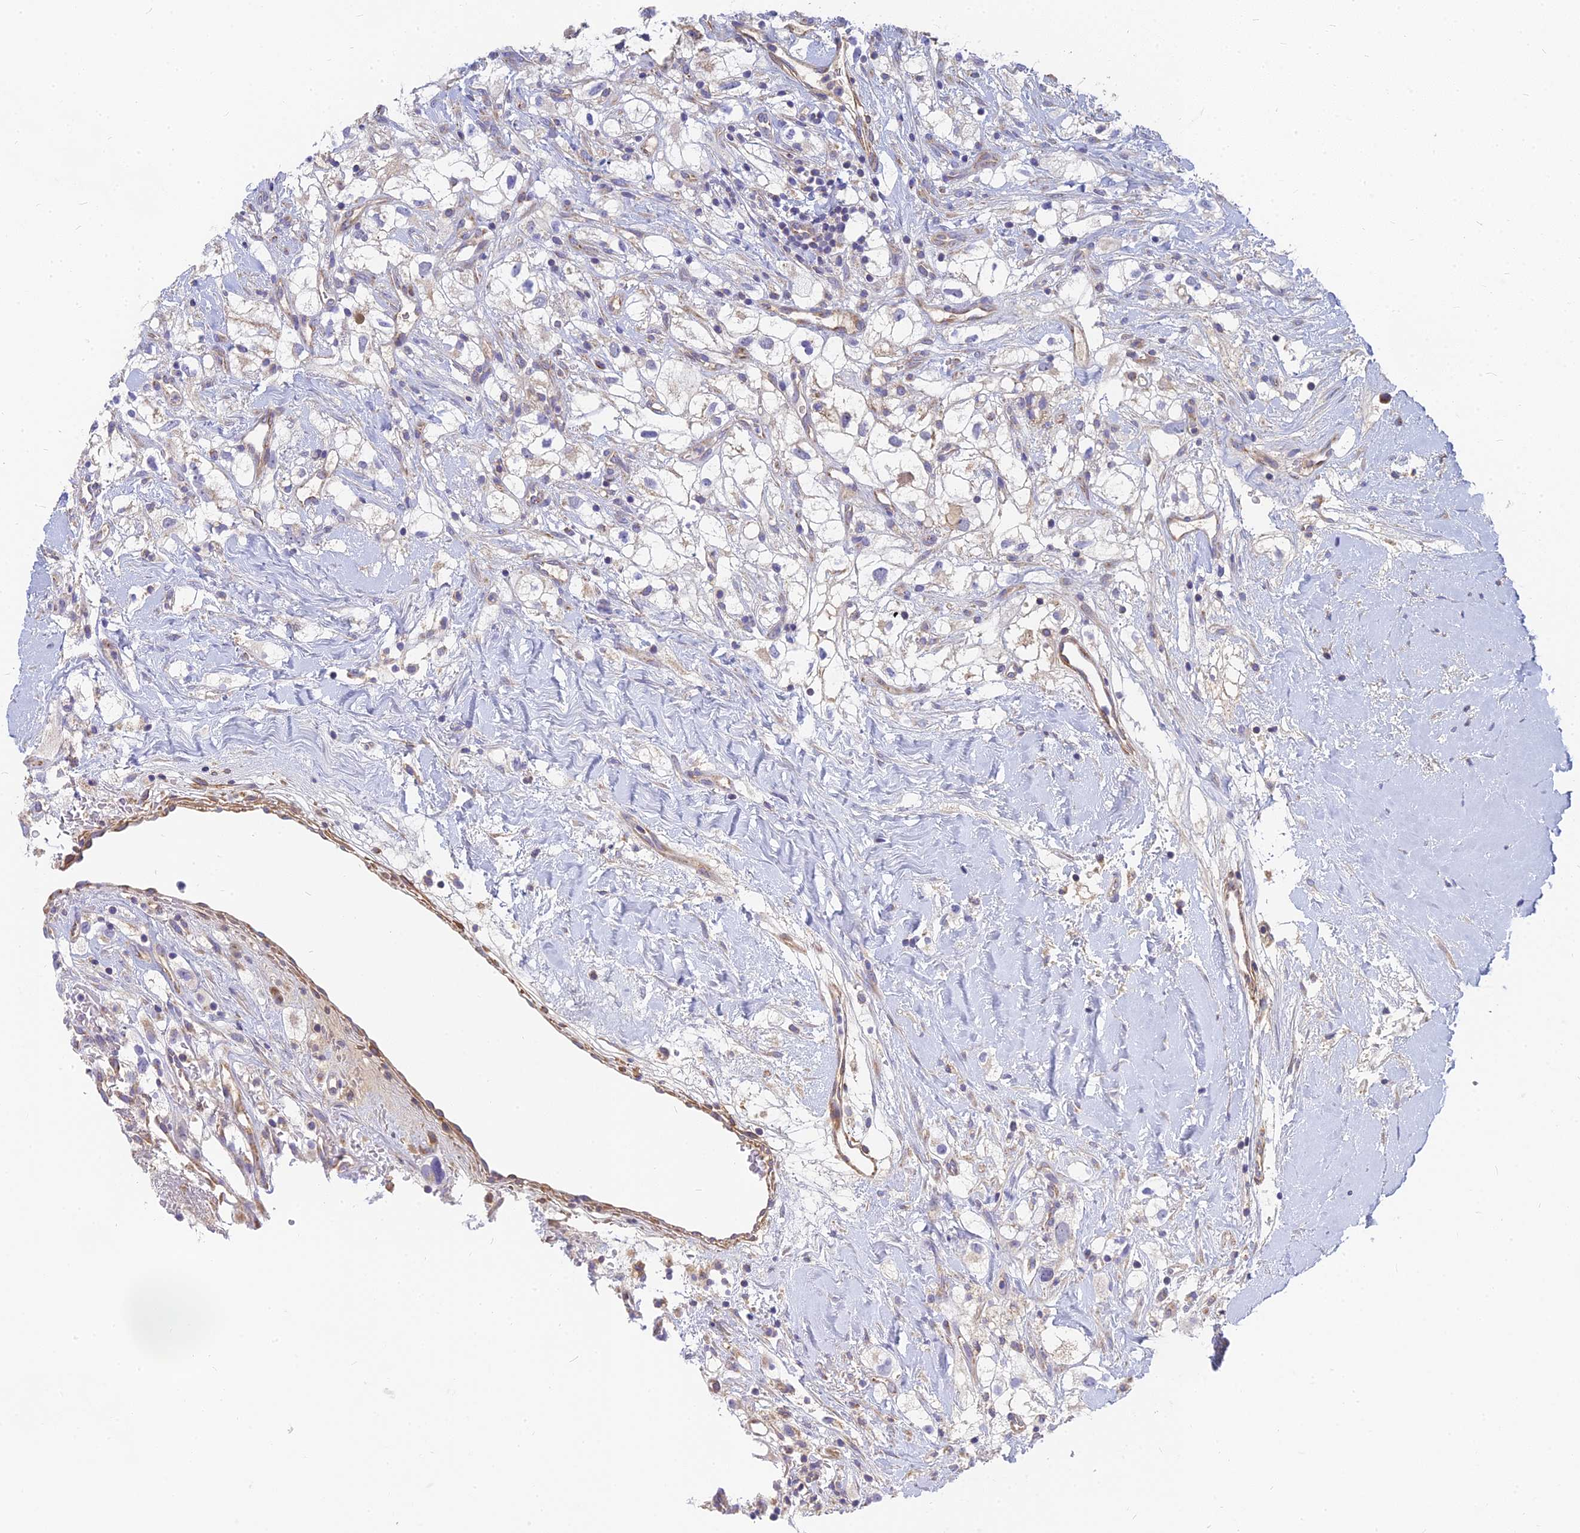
{"staining": {"intensity": "weak", "quantity": "25%-75%", "location": "cytoplasmic/membranous"}, "tissue": "renal cancer", "cell_type": "Tumor cells", "image_type": "cancer", "snomed": [{"axis": "morphology", "description": "Adenocarcinoma, NOS"}, {"axis": "topography", "description": "Kidney"}], "caption": "There is low levels of weak cytoplasmic/membranous staining in tumor cells of renal cancer (adenocarcinoma), as demonstrated by immunohistochemical staining (brown color).", "gene": "MRPL15", "patient": {"sex": "male", "age": 59}}